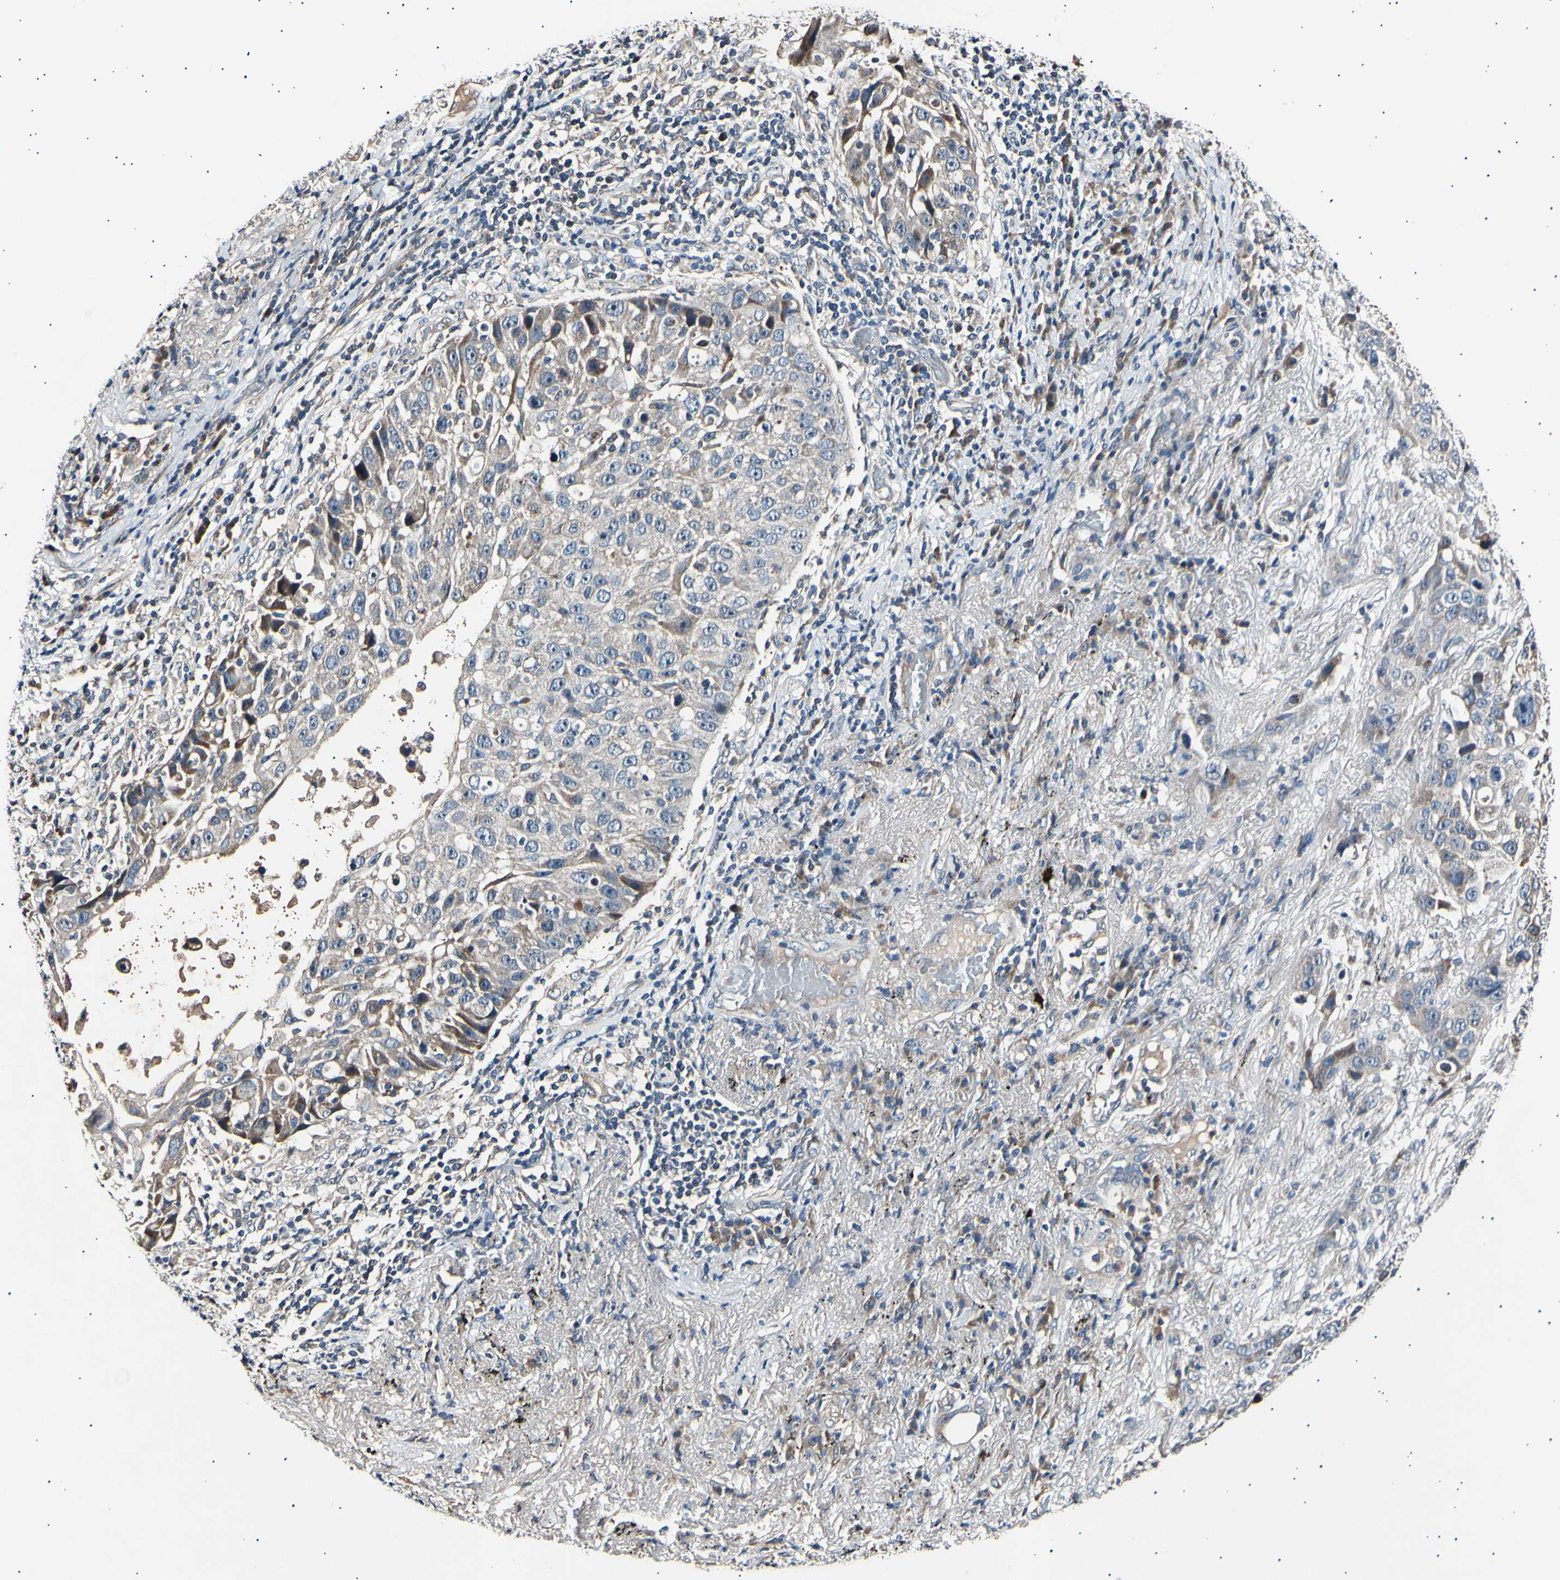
{"staining": {"intensity": "weak", "quantity": ">75%", "location": "cytoplasmic/membranous"}, "tissue": "lung cancer", "cell_type": "Tumor cells", "image_type": "cancer", "snomed": [{"axis": "morphology", "description": "Squamous cell carcinoma, NOS"}, {"axis": "topography", "description": "Lung"}], "caption": "Tumor cells reveal low levels of weak cytoplasmic/membranous staining in about >75% of cells in squamous cell carcinoma (lung).", "gene": "ITGA6", "patient": {"sex": "male", "age": 57}}